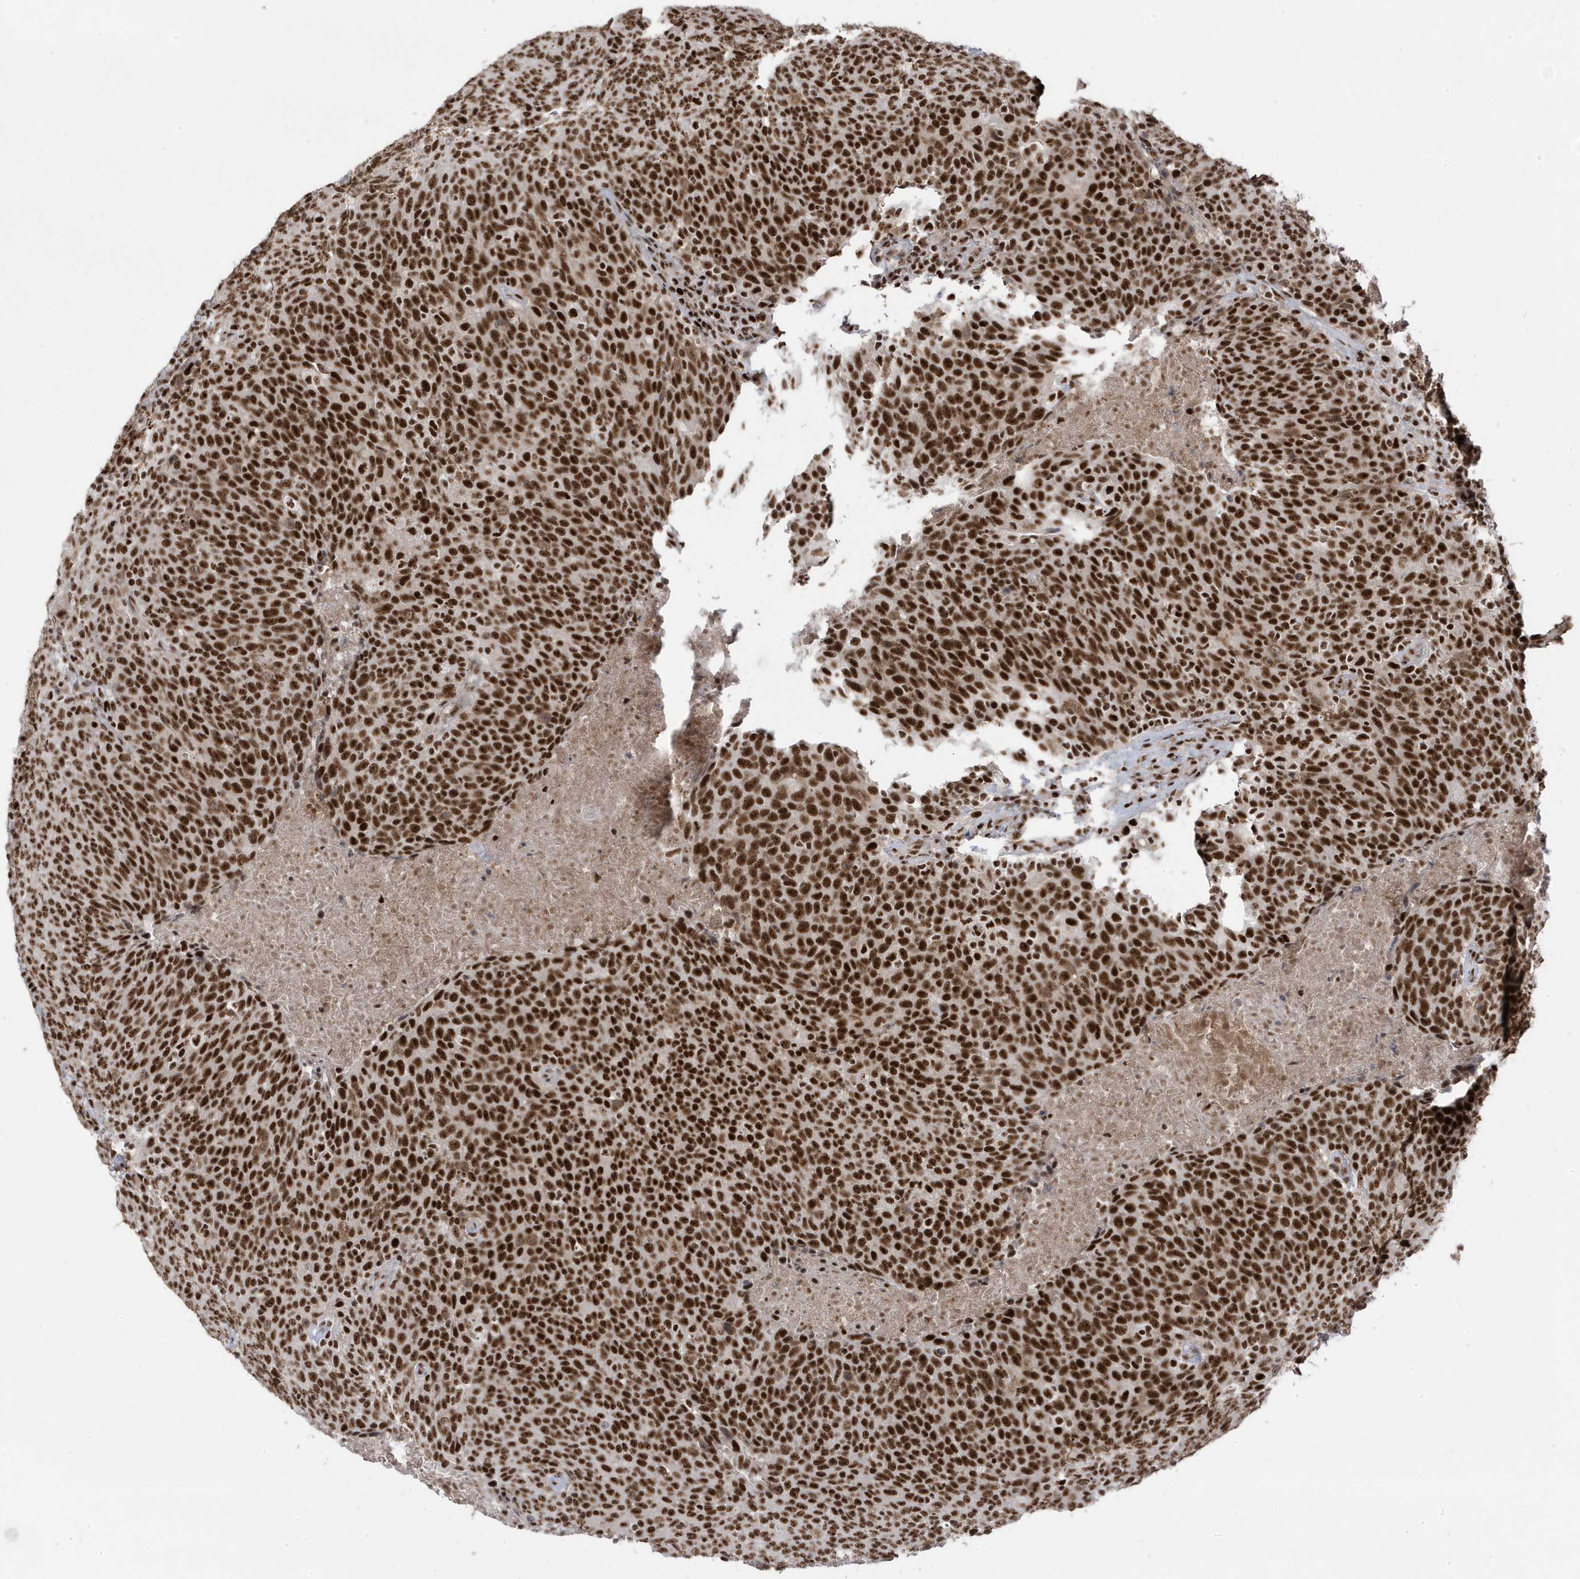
{"staining": {"intensity": "strong", "quantity": ">75%", "location": "nuclear"}, "tissue": "head and neck cancer", "cell_type": "Tumor cells", "image_type": "cancer", "snomed": [{"axis": "morphology", "description": "Squamous cell carcinoma, NOS"}, {"axis": "morphology", "description": "Squamous cell carcinoma, metastatic, NOS"}, {"axis": "topography", "description": "Lymph node"}, {"axis": "topography", "description": "Head-Neck"}], "caption": "This is a micrograph of immunohistochemistry staining of head and neck cancer, which shows strong staining in the nuclear of tumor cells.", "gene": "MTREX", "patient": {"sex": "male", "age": 62}}